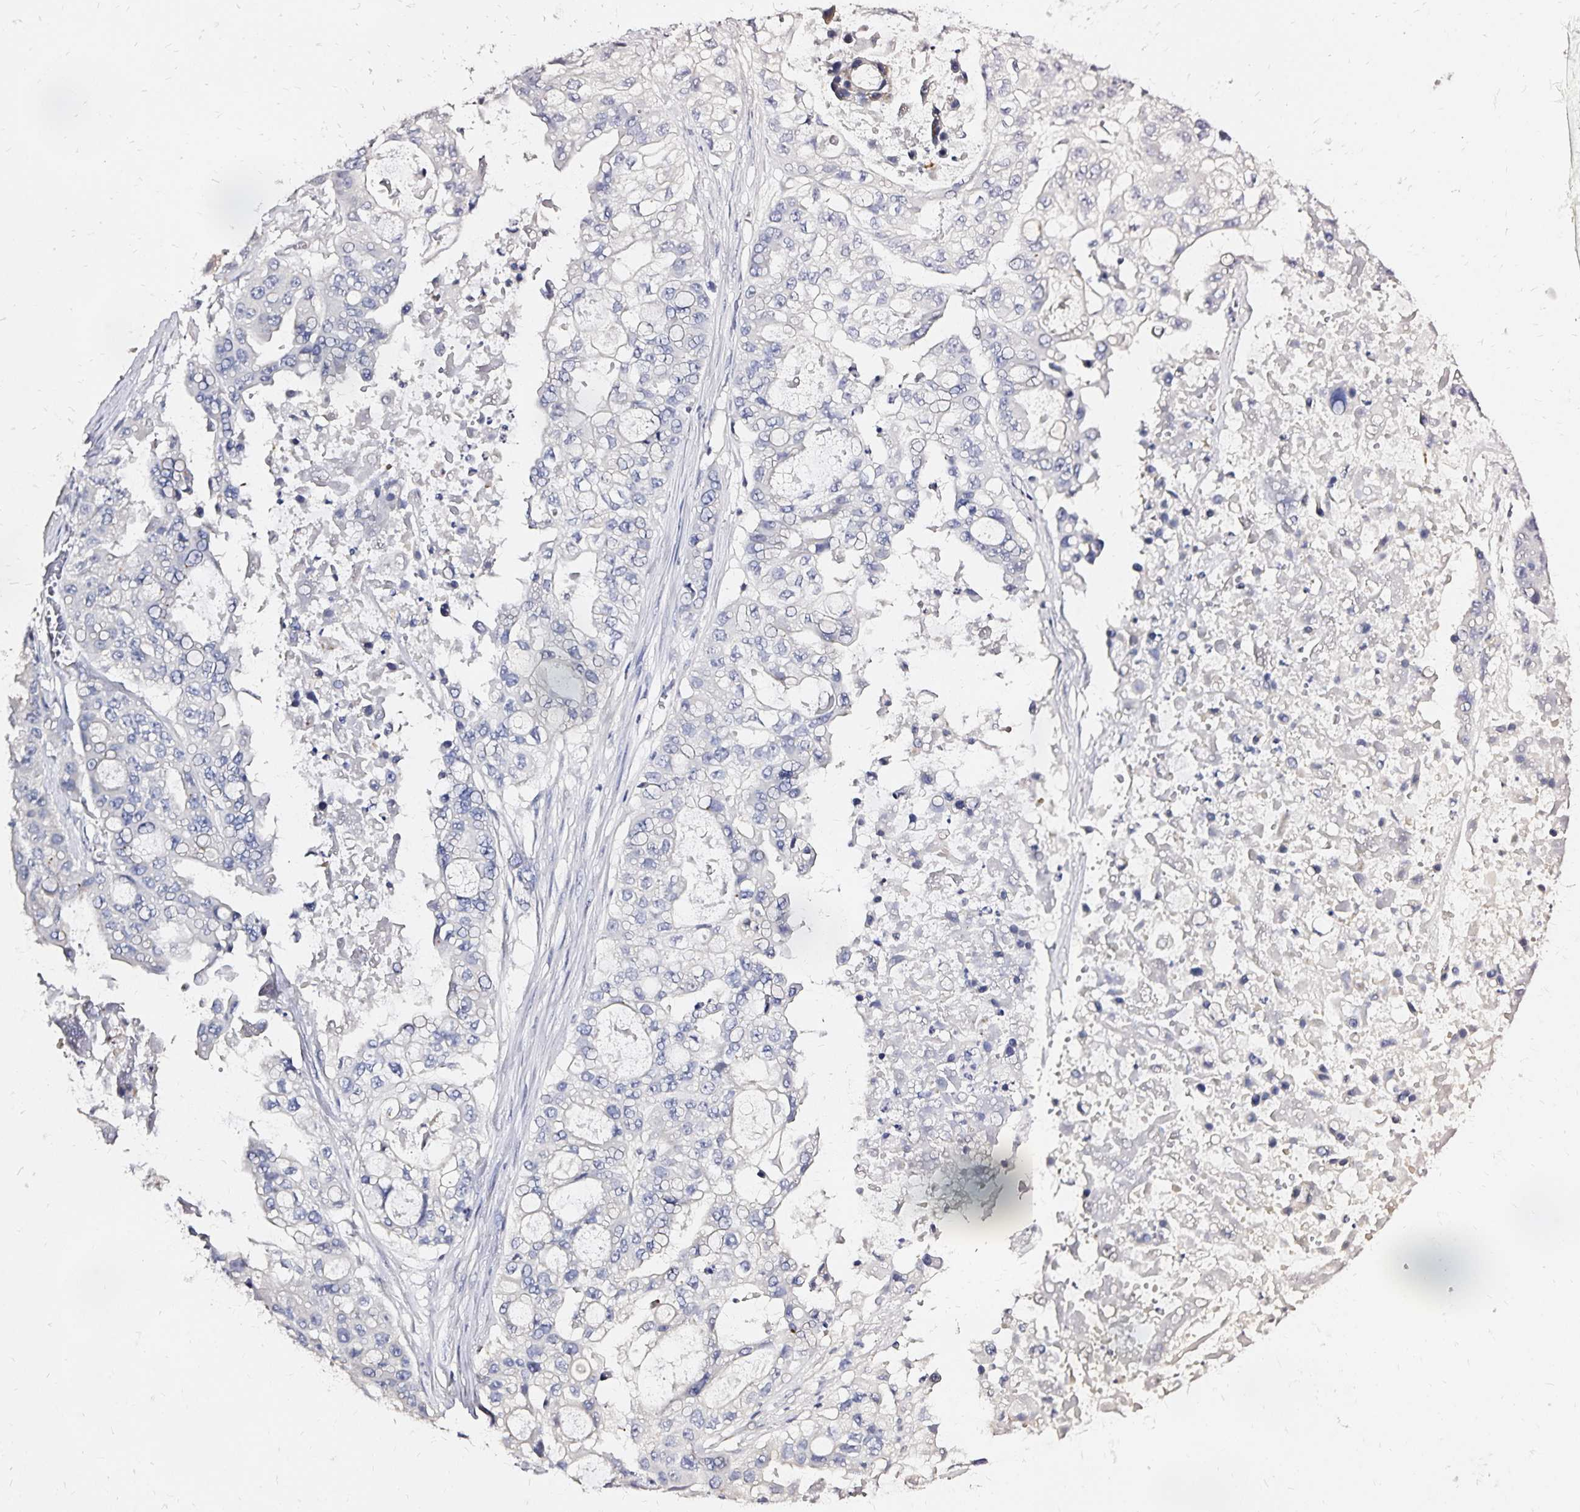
{"staining": {"intensity": "negative", "quantity": "none", "location": "none"}, "tissue": "ovarian cancer", "cell_type": "Tumor cells", "image_type": "cancer", "snomed": [{"axis": "morphology", "description": "Cystadenocarcinoma, serous, NOS"}, {"axis": "topography", "description": "Ovary"}], "caption": "Tumor cells are negative for protein expression in human ovarian serous cystadenocarcinoma. (DAB (3,3'-diaminobenzidine) immunohistochemistry with hematoxylin counter stain).", "gene": "SLC5A1", "patient": {"sex": "female", "age": 56}}